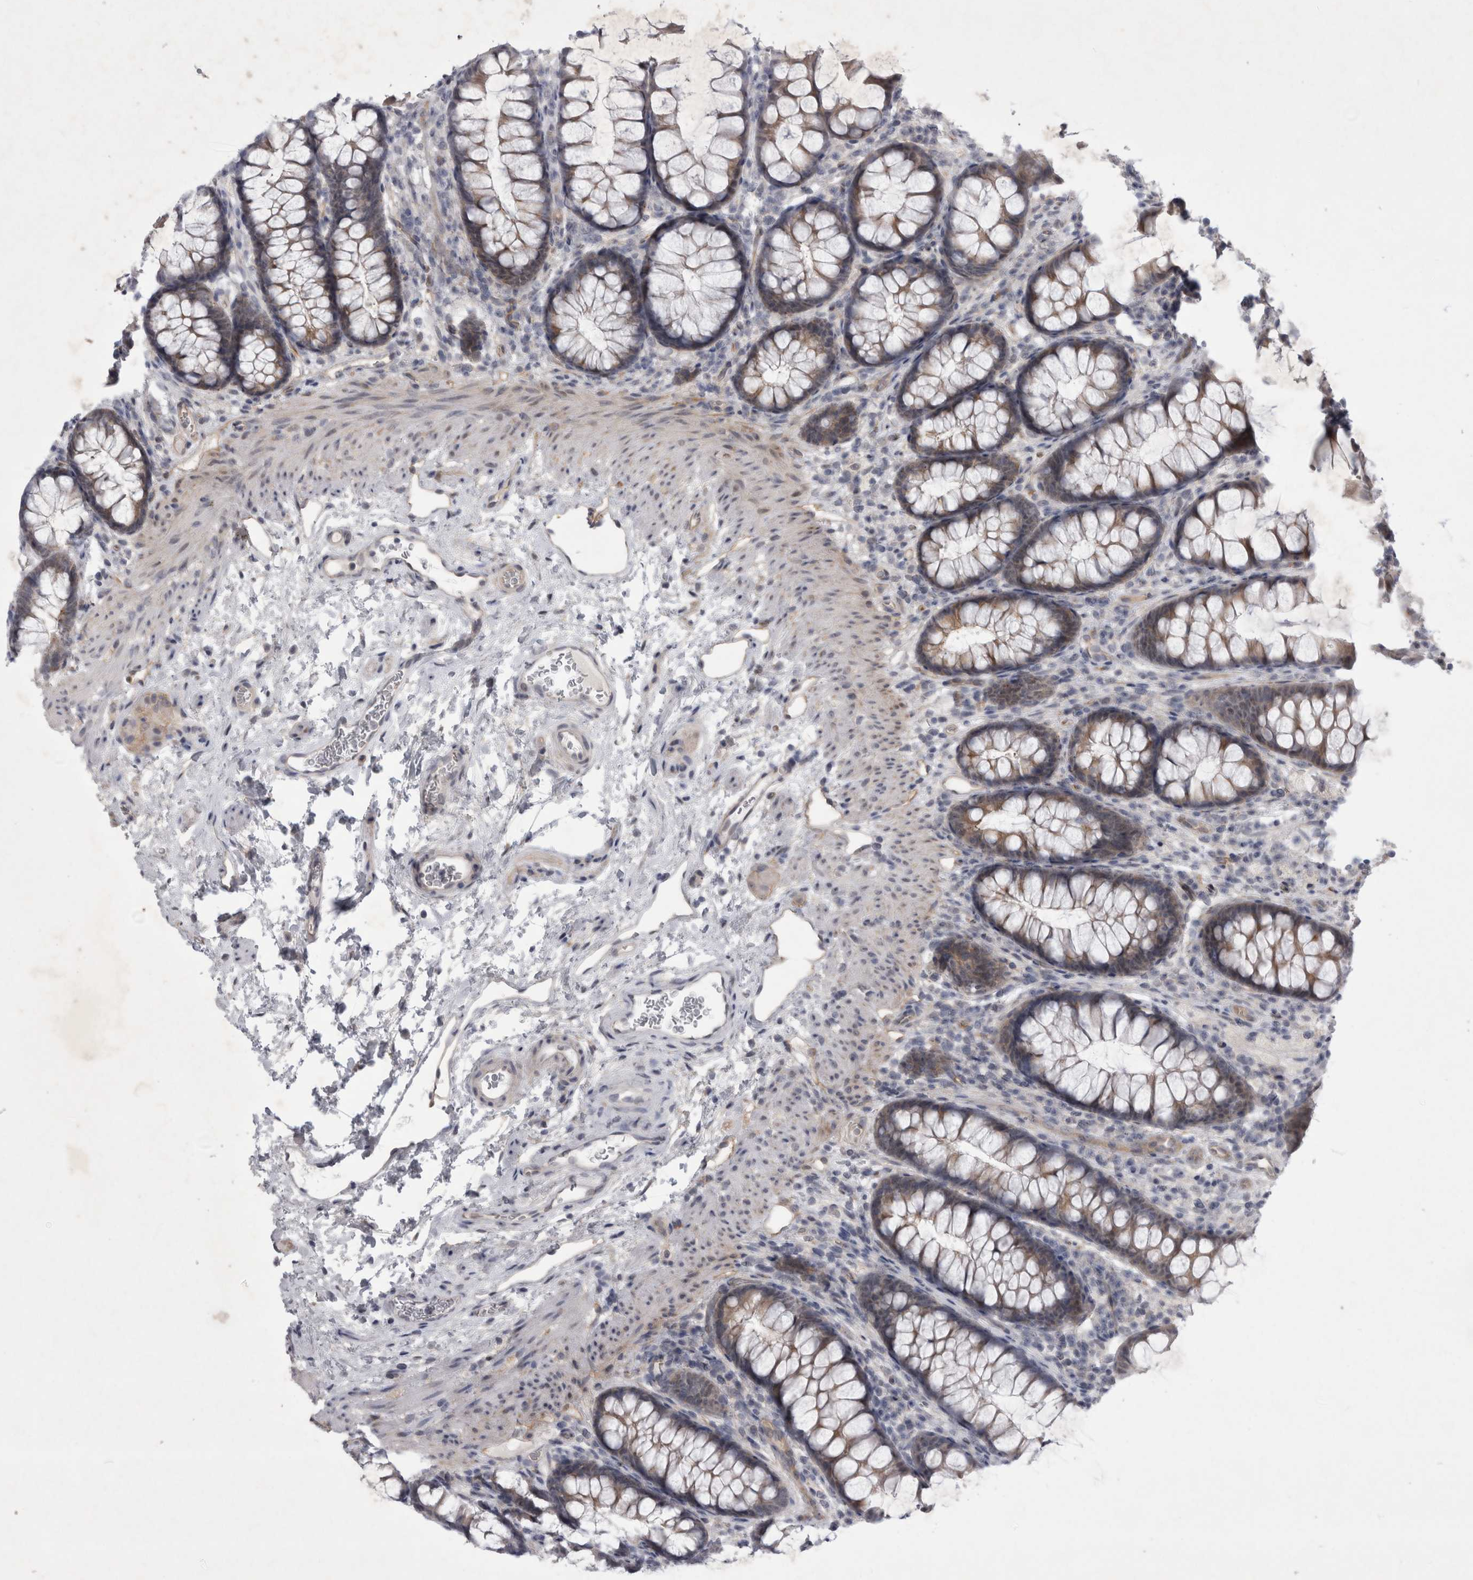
{"staining": {"intensity": "negative", "quantity": "none", "location": "none"}, "tissue": "colon", "cell_type": "Endothelial cells", "image_type": "normal", "snomed": [{"axis": "morphology", "description": "Normal tissue, NOS"}, {"axis": "topography", "description": "Colon"}], "caption": "This histopathology image is of unremarkable colon stained with IHC to label a protein in brown with the nuclei are counter-stained blue. There is no positivity in endothelial cells.", "gene": "PARP11", "patient": {"sex": "female", "age": 62}}